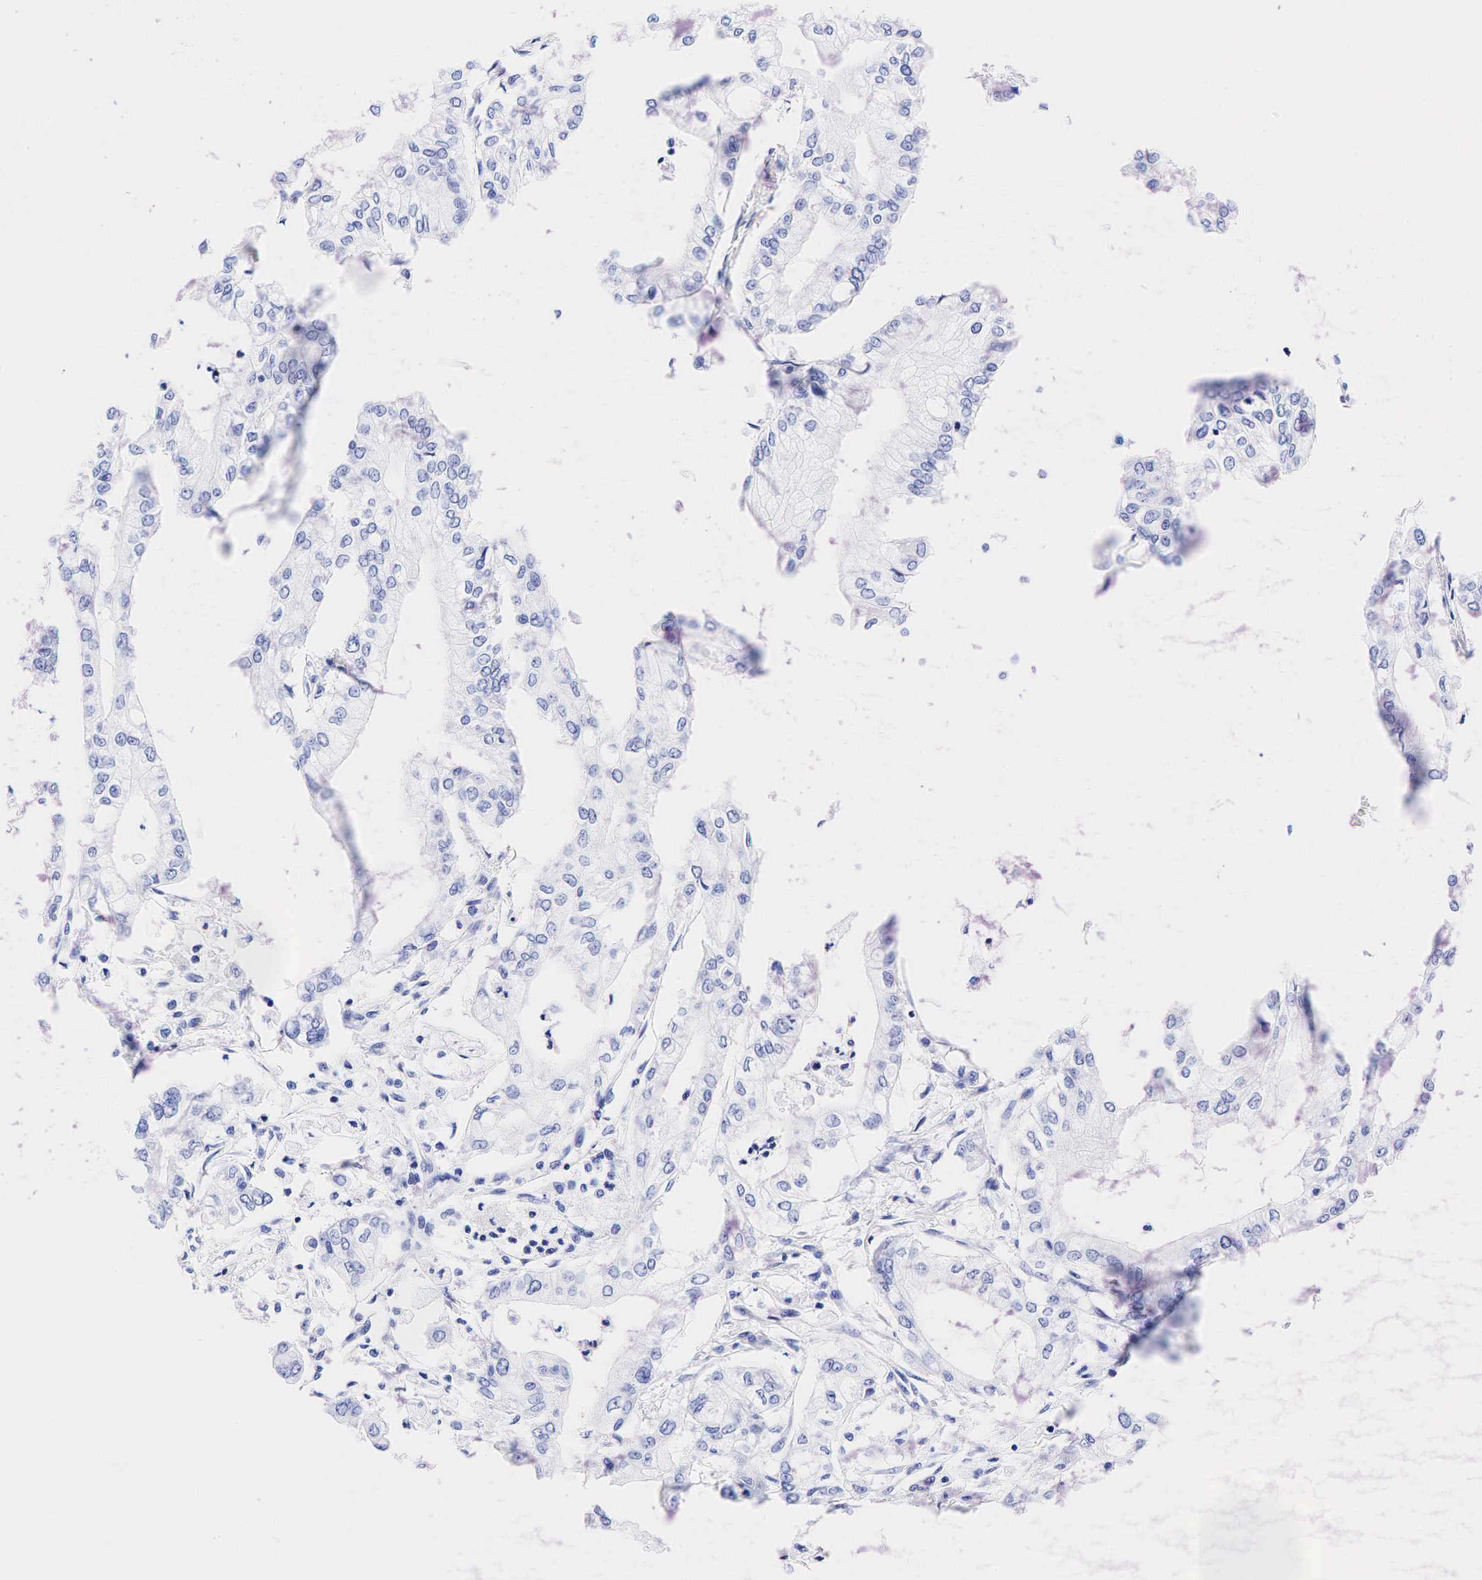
{"staining": {"intensity": "negative", "quantity": "none", "location": "none"}, "tissue": "pancreatic cancer", "cell_type": "Tumor cells", "image_type": "cancer", "snomed": [{"axis": "morphology", "description": "Adenocarcinoma, NOS"}, {"axis": "topography", "description": "Pancreas"}], "caption": "This is an IHC image of human pancreatic cancer (adenocarcinoma). There is no positivity in tumor cells.", "gene": "ESR1", "patient": {"sex": "male", "age": 79}}